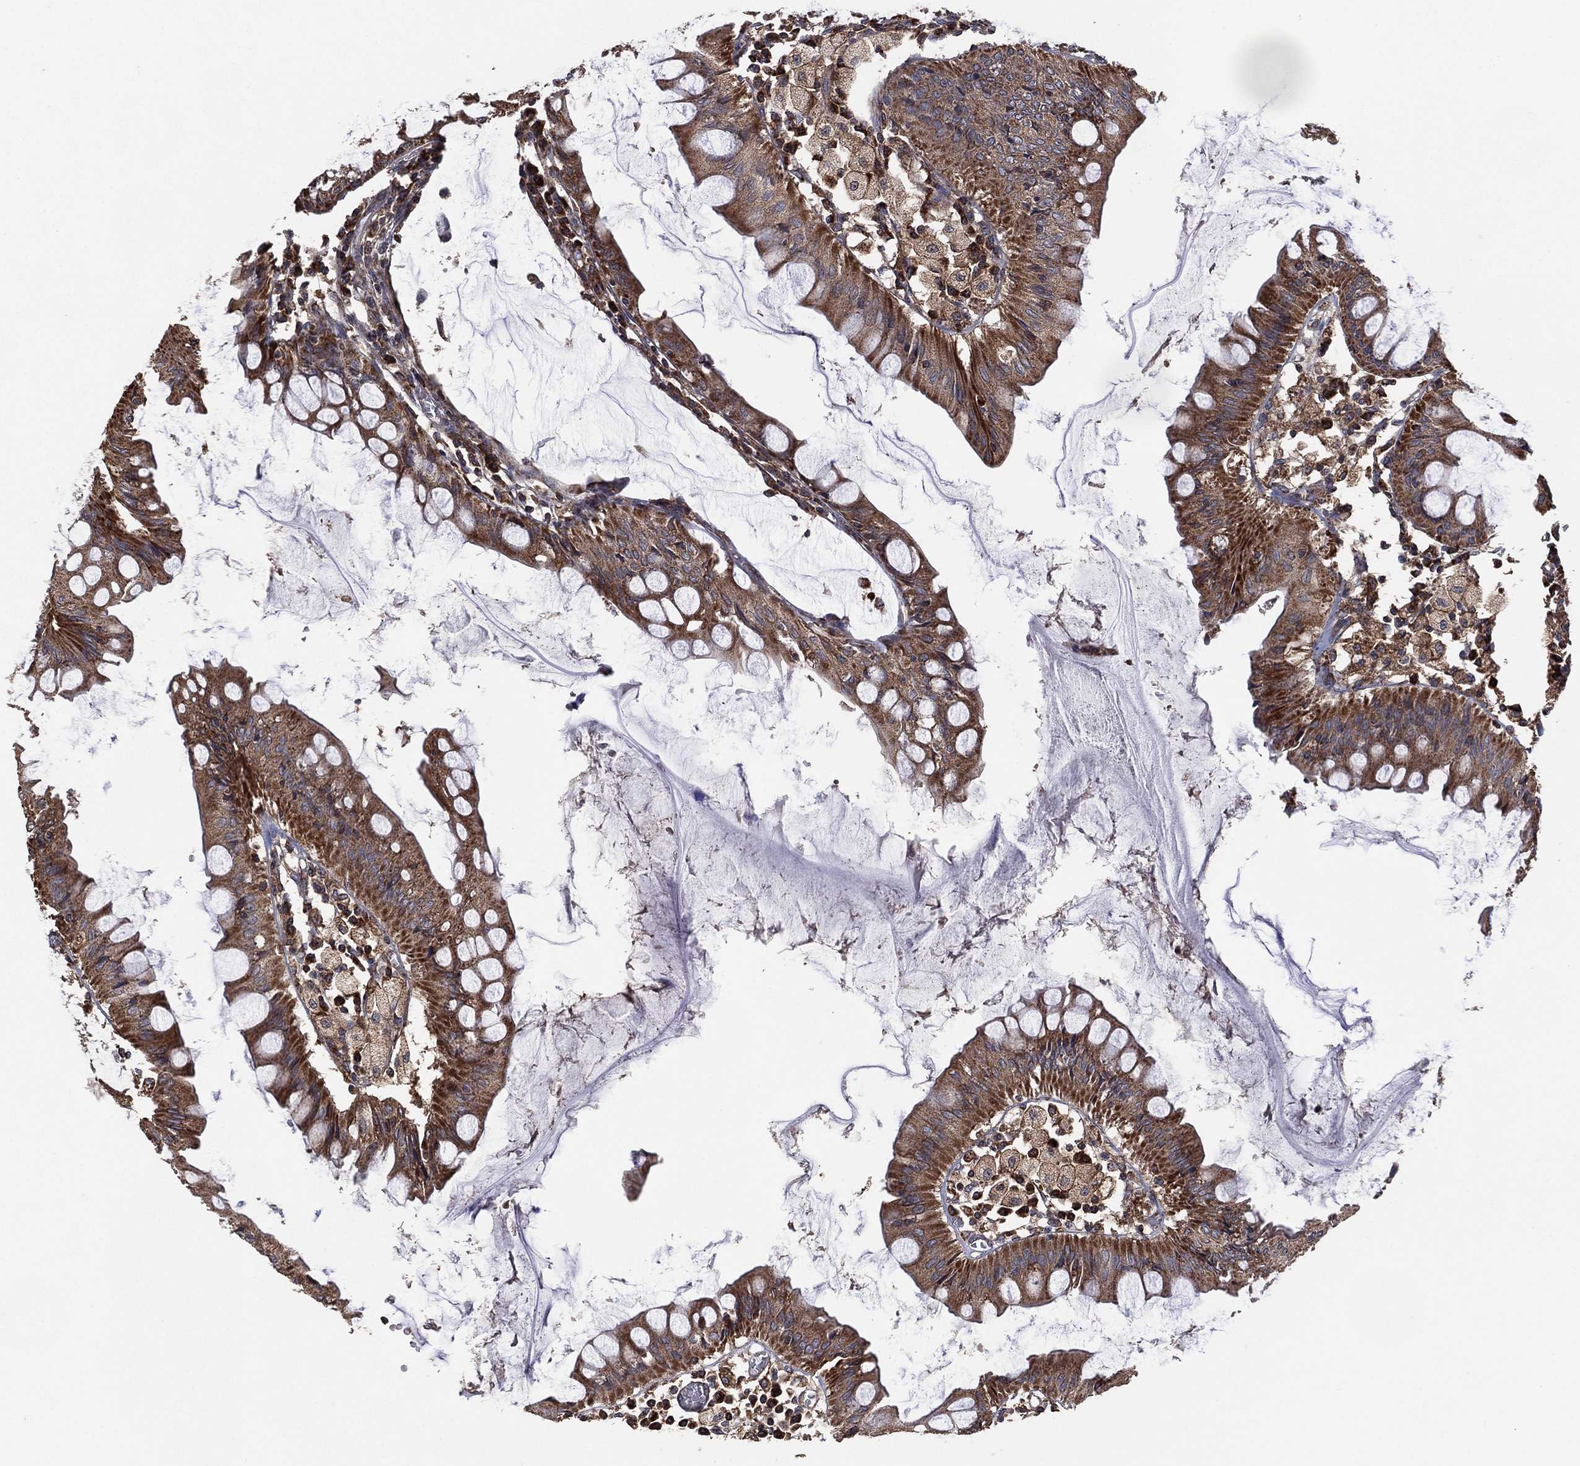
{"staining": {"intensity": "moderate", "quantity": ">75%", "location": "cytoplasmic/membranous"}, "tissue": "colorectal cancer", "cell_type": "Tumor cells", "image_type": "cancer", "snomed": [{"axis": "morphology", "description": "Adenocarcinoma, NOS"}, {"axis": "topography", "description": "Rectum"}], "caption": "Human adenocarcinoma (colorectal) stained for a protein (brown) demonstrates moderate cytoplasmic/membranous positive positivity in about >75% of tumor cells.", "gene": "LIMD1", "patient": {"sex": "female", "age": 85}}